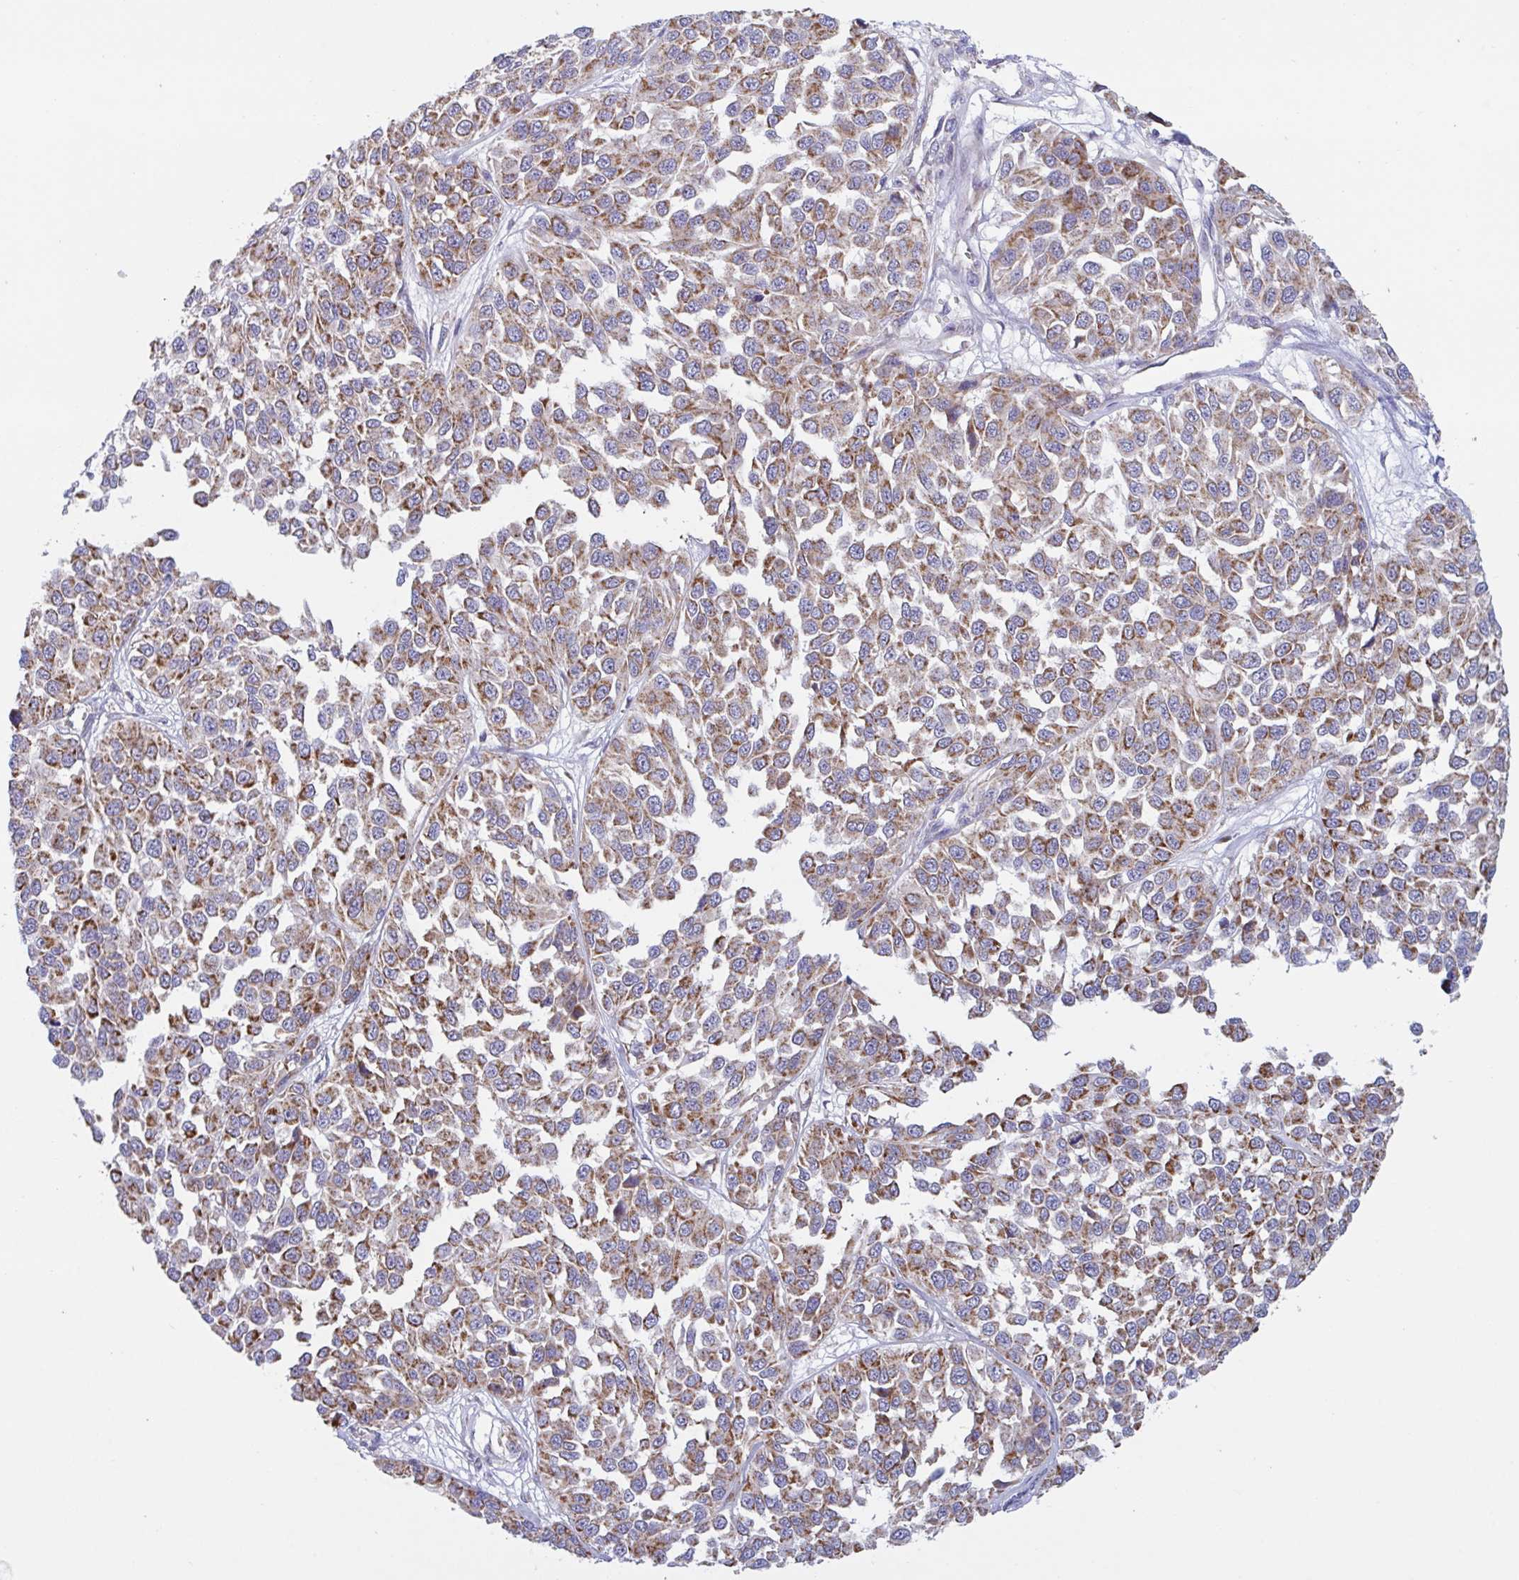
{"staining": {"intensity": "moderate", "quantity": "25%-75%", "location": "cytoplasmic/membranous"}, "tissue": "melanoma", "cell_type": "Tumor cells", "image_type": "cancer", "snomed": [{"axis": "morphology", "description": "Malignant melanoma, NOS"}, {"axis": "topography", "description": "Skin"}], "caption": "DAB (3,3'-diaminobenzidine) immunohistochemical staining of human melanoma demonstrates moderate cytoplasmic/membranous protein expression in about 25%-75% of tumor cells.", "gene": "BCAT2", "patient": {"sex": "male", "age": 62}}